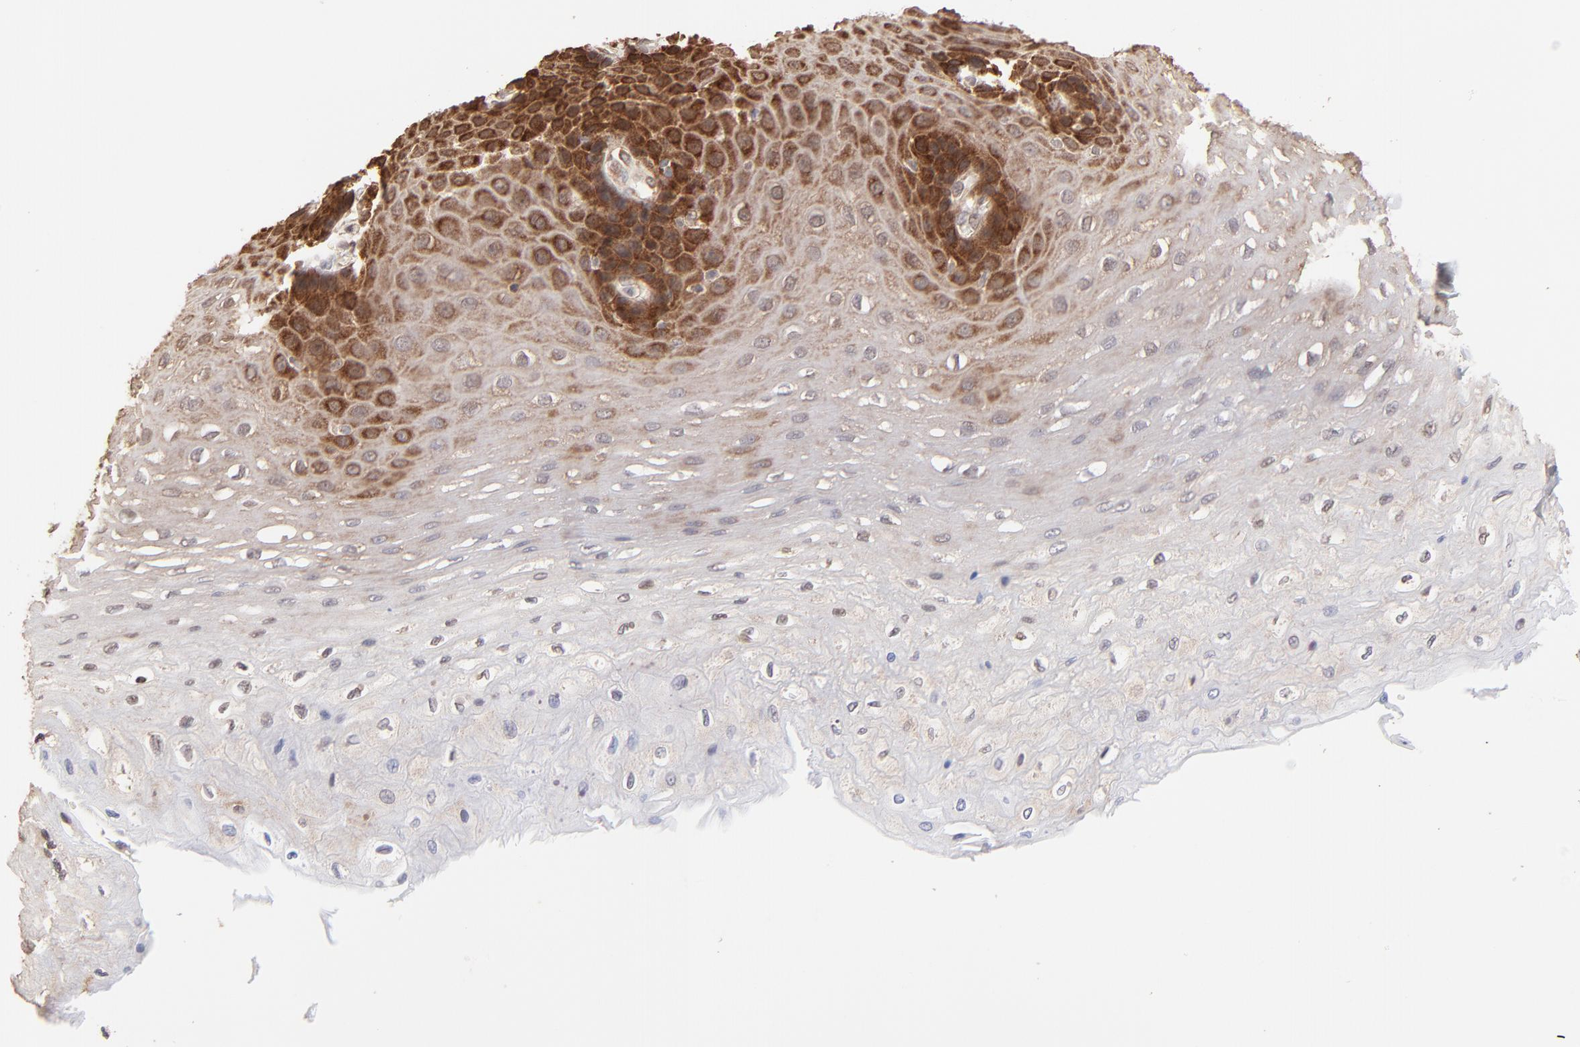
{"staining": {"intensity": "strong", "quantity": "<25%", "location": "cytoplasmic/membranous"}, "tissue": "esophagus", "cell_type": "Squamous epithelial cells", "image_type": "normal", "snomed": [{"axis": "morphology", "description": "Normal tissue, NOS"}, {"axis": "topography", "description": "Esophagus"}], "caption": "Immunohistochemical staining of benign human esophagus reveals strong cytoplasmic/membranous protein expression in approximately <25% of squamous epithelial cells. (Stains: DAB in brown, nuclei in blue, Microscopy: brightfield microscopy at high magnification).", "gene": "GART", "patient": {"sex": "female", "age": 72}}